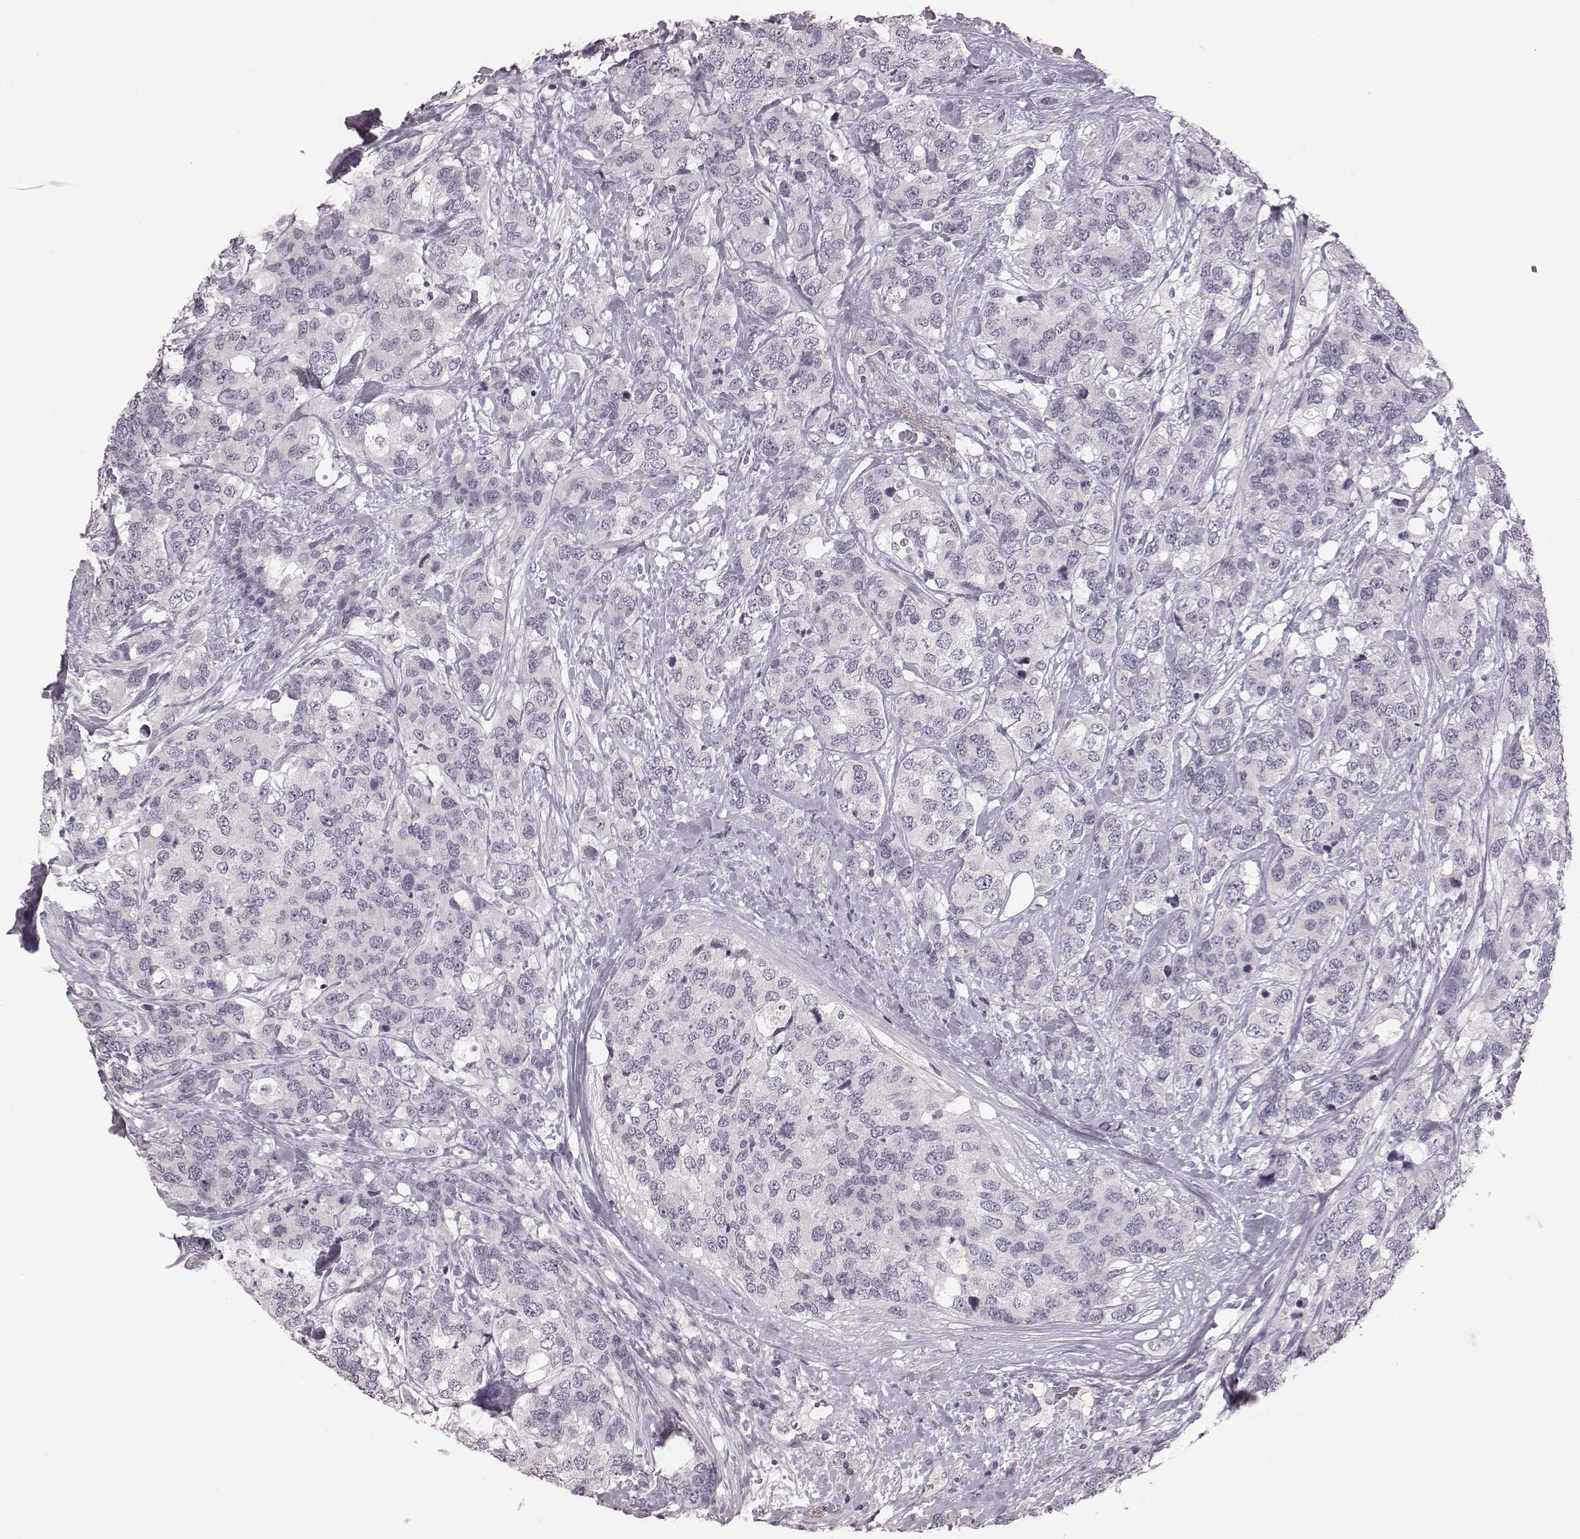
{"staining": {"intensity": "negative", "quantity": "none", "location": "none"}, "tissue": "breast cancer", "cell_type": "Tumor cells", "image_type": "cancer", "snomed": [{"axis": "morphology", "description": "Lobular carcinoma"}, {"axis": "topography", "description": "Breast"}], "caption": "An image of breast cancer stained for a protein shows no brown staining in tumor cells. (DAB immunohistochemistry (IHC) with hematoxylin counter stain).", "gene": "CFTR", "patient": {"sex": "female", "age": 59}}